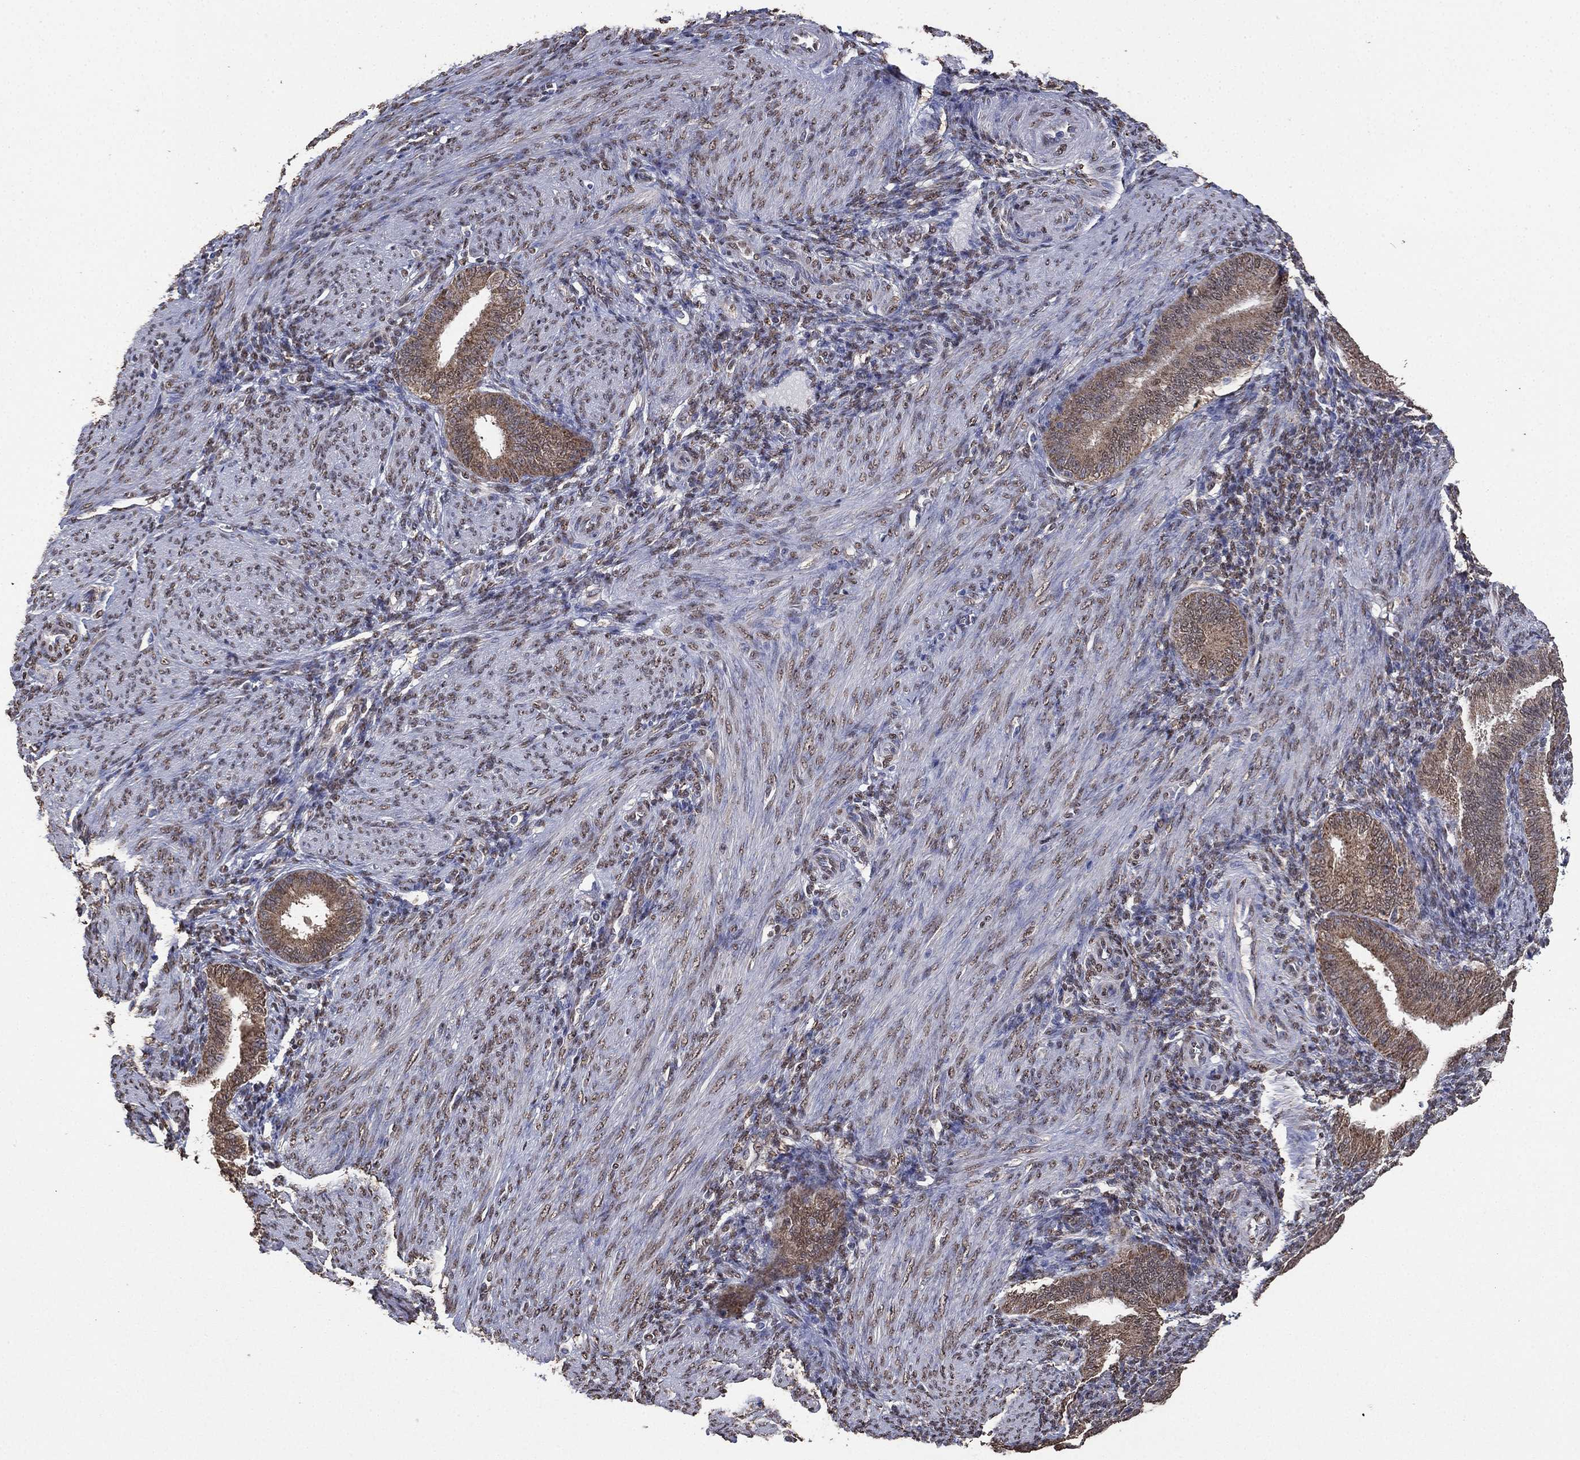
{"staining": {"intensity": "weak", "quantity": "25%-75%", "location": "nuclear"}, "tissue": "endometrium", "cell_type": "Cells in endometrial stroma", "image_type": "normal", "snomed": [{"axis": "morphology", "description": "Normal tissue, NOS"}, {"axis": "topography", "description": "Endometrium"}], "caption": "Cells in endometrial stroma demonstrate low levels of weak nuclear staining in approximately 25%-75% of cells in unremarkable endometrium. The staining is performed using DAB brown chromogen to label protein expression. The nuclei are counter-stained blue using hematoxylin.", "gene": "ALDH7A1", "patient": {"sex": "female", "age": 39}}